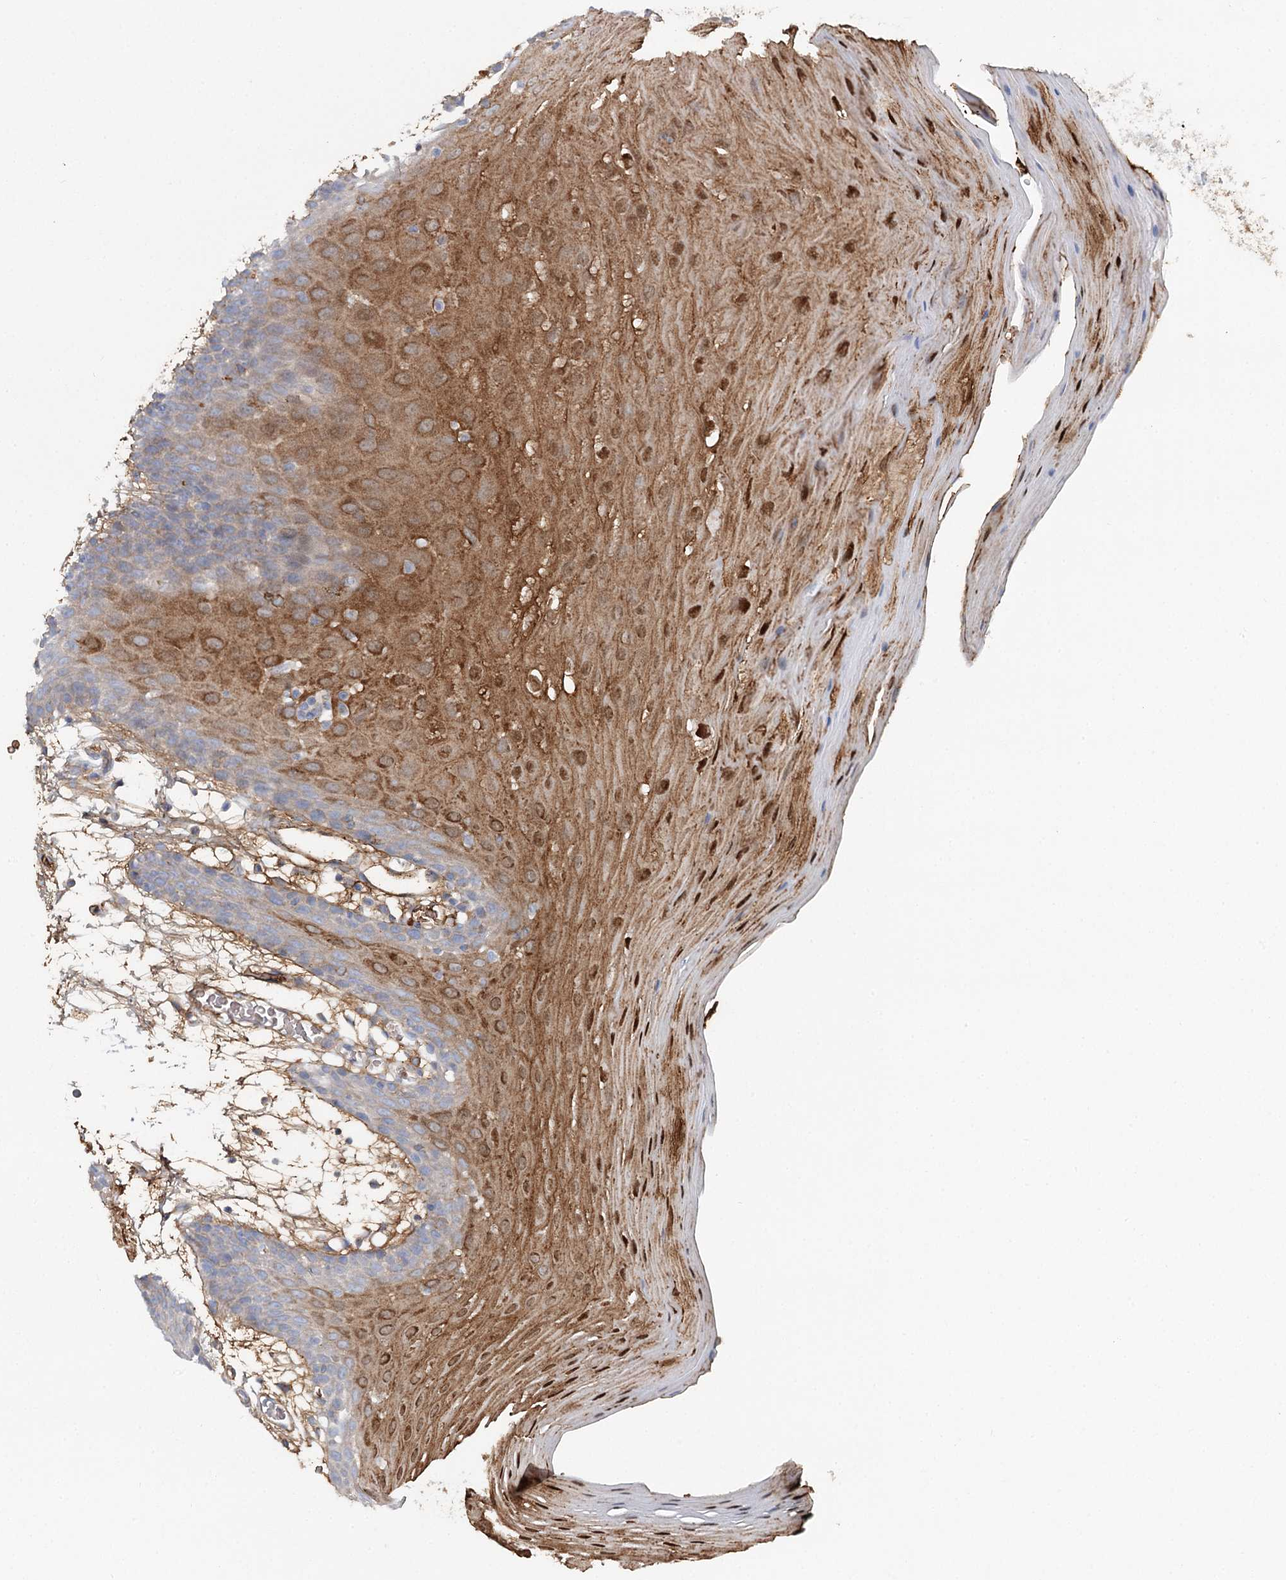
{"staining": {"intensity": "strong", "quantity": "25%-75%", "location": "cytoplasmic/membranous,nuclear"}, "tissue": "oral mucosa", "cell_type": "Squamous epithelial cells", "image_type": "normal", "snomed": [{"axis": "morphology", "description": "Normal tissue, NOS"}, {"axis": "topography", "description": "Skeletal muscle"}, {"axis": "topography", "description": "Oral tissue"}, {"axis": "topography", "description": "Salivary gland"}, {"axis": "topography", "description": "Peripheral nerve tissue"}], "caption": "This micrograph reveals unremarkable oral mucosa stained with immunohistochemistry to label a protein in brown. The cytoplasmic/membranous,nuclear of squamous epithelial cells show strong positivity for the protein. Nuclei are counter-stained blue.", "gene": "ALKBH8", "patient": {"sex": "male", "age": 54}}